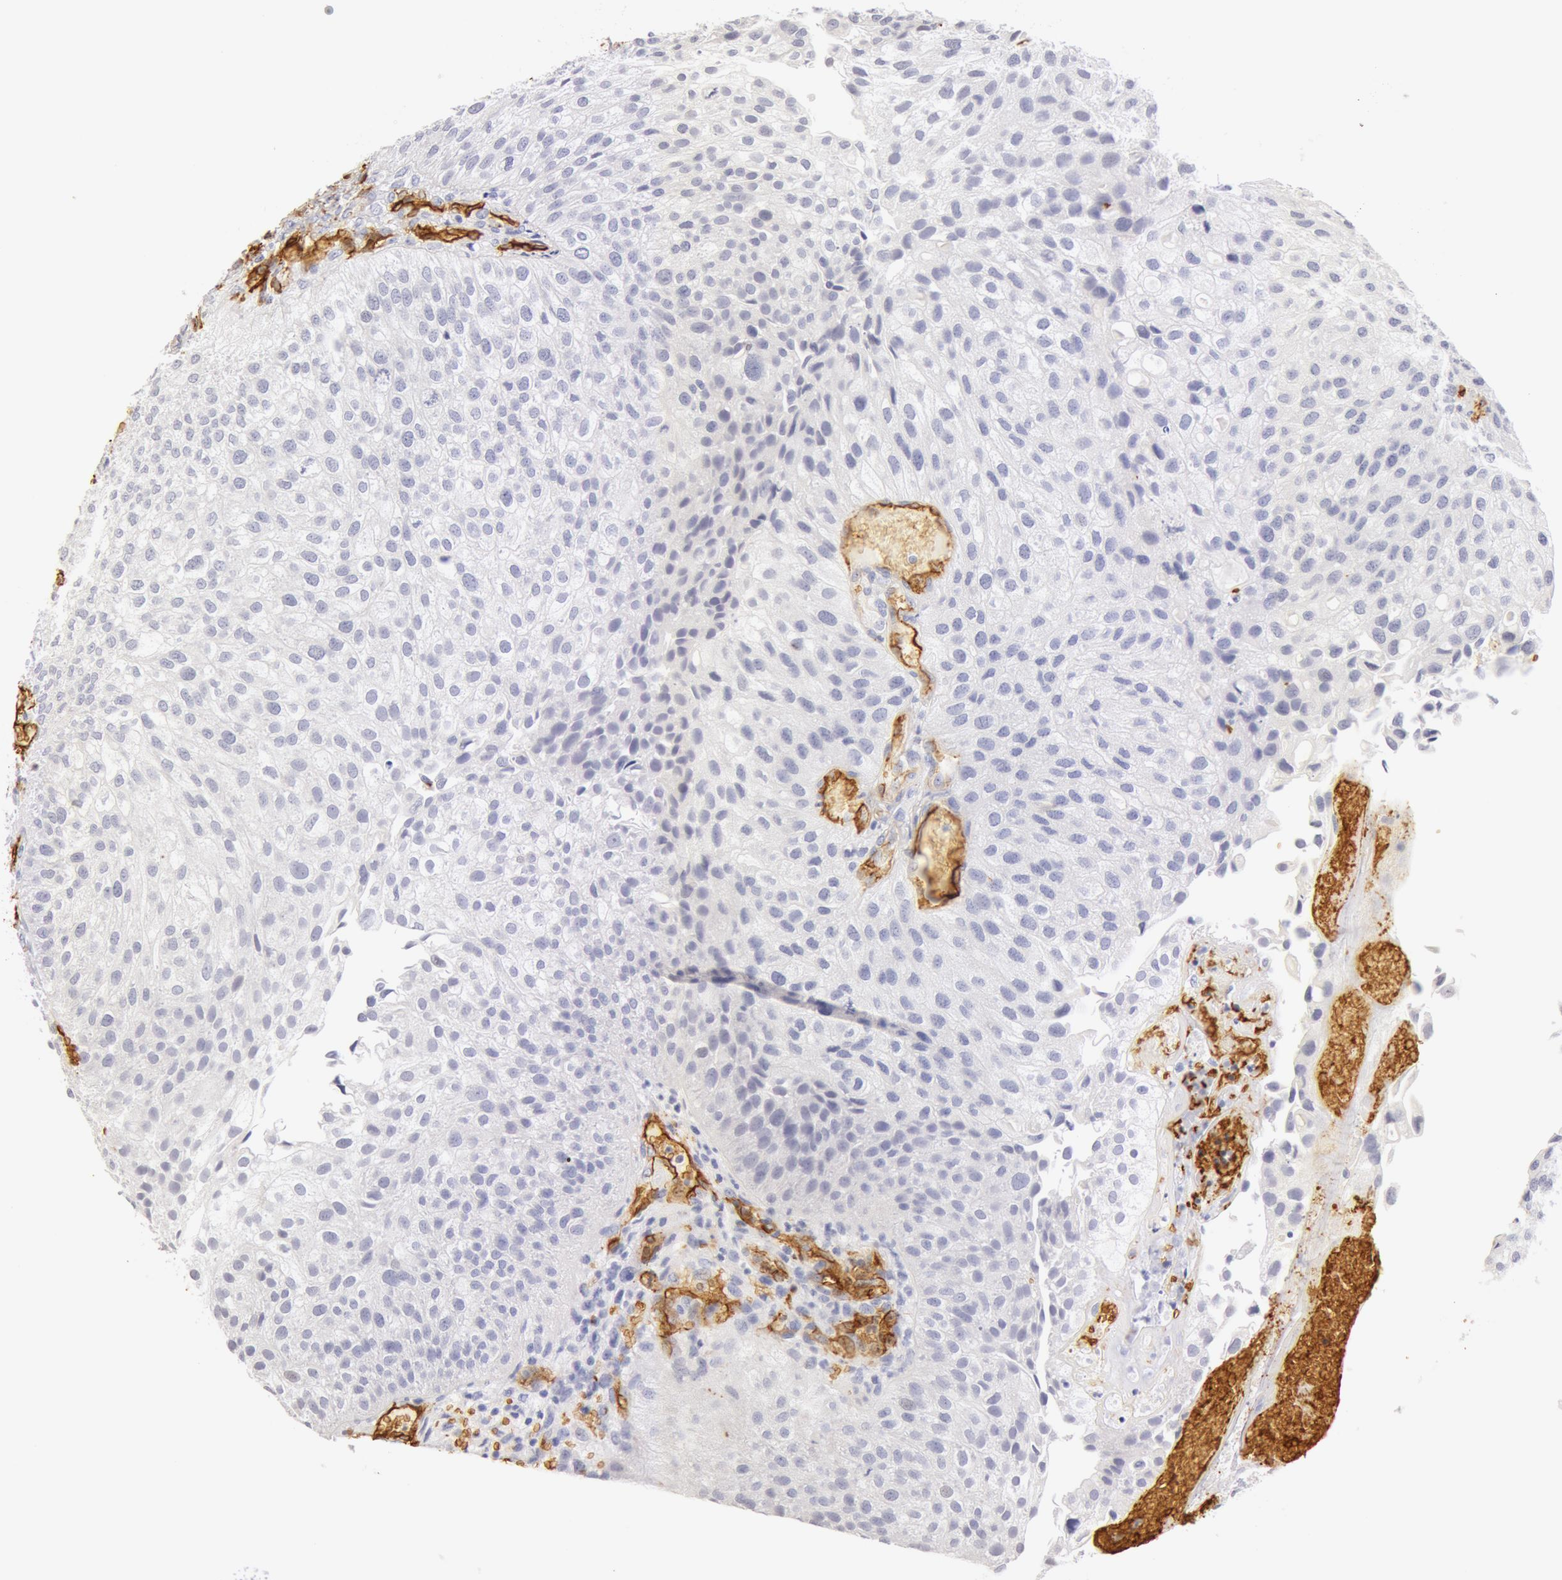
{"staining": {"intensity": "negative", "quantity": "none", "location": "none"}, "tissue": "urothelial cancer", "cell_type": "Tumor cells", "image_type": "cancer", "snomed": [{"axis": "morphology", "description": "Urothelial carcinoma, Low grade"}, {"axis": "topography", "description": "Urinary bladder"}], "caption": "DAB immunohistochemical staining of human urothelial carcinoma (low-grade) exhibits no significant staining in tumor cells. The staining is performed using DAB brown chromogen with nuclei counter-stained in using hematoxylin.", "gene": "AQP1", "patient": {"sex": "female", "age": 89}}